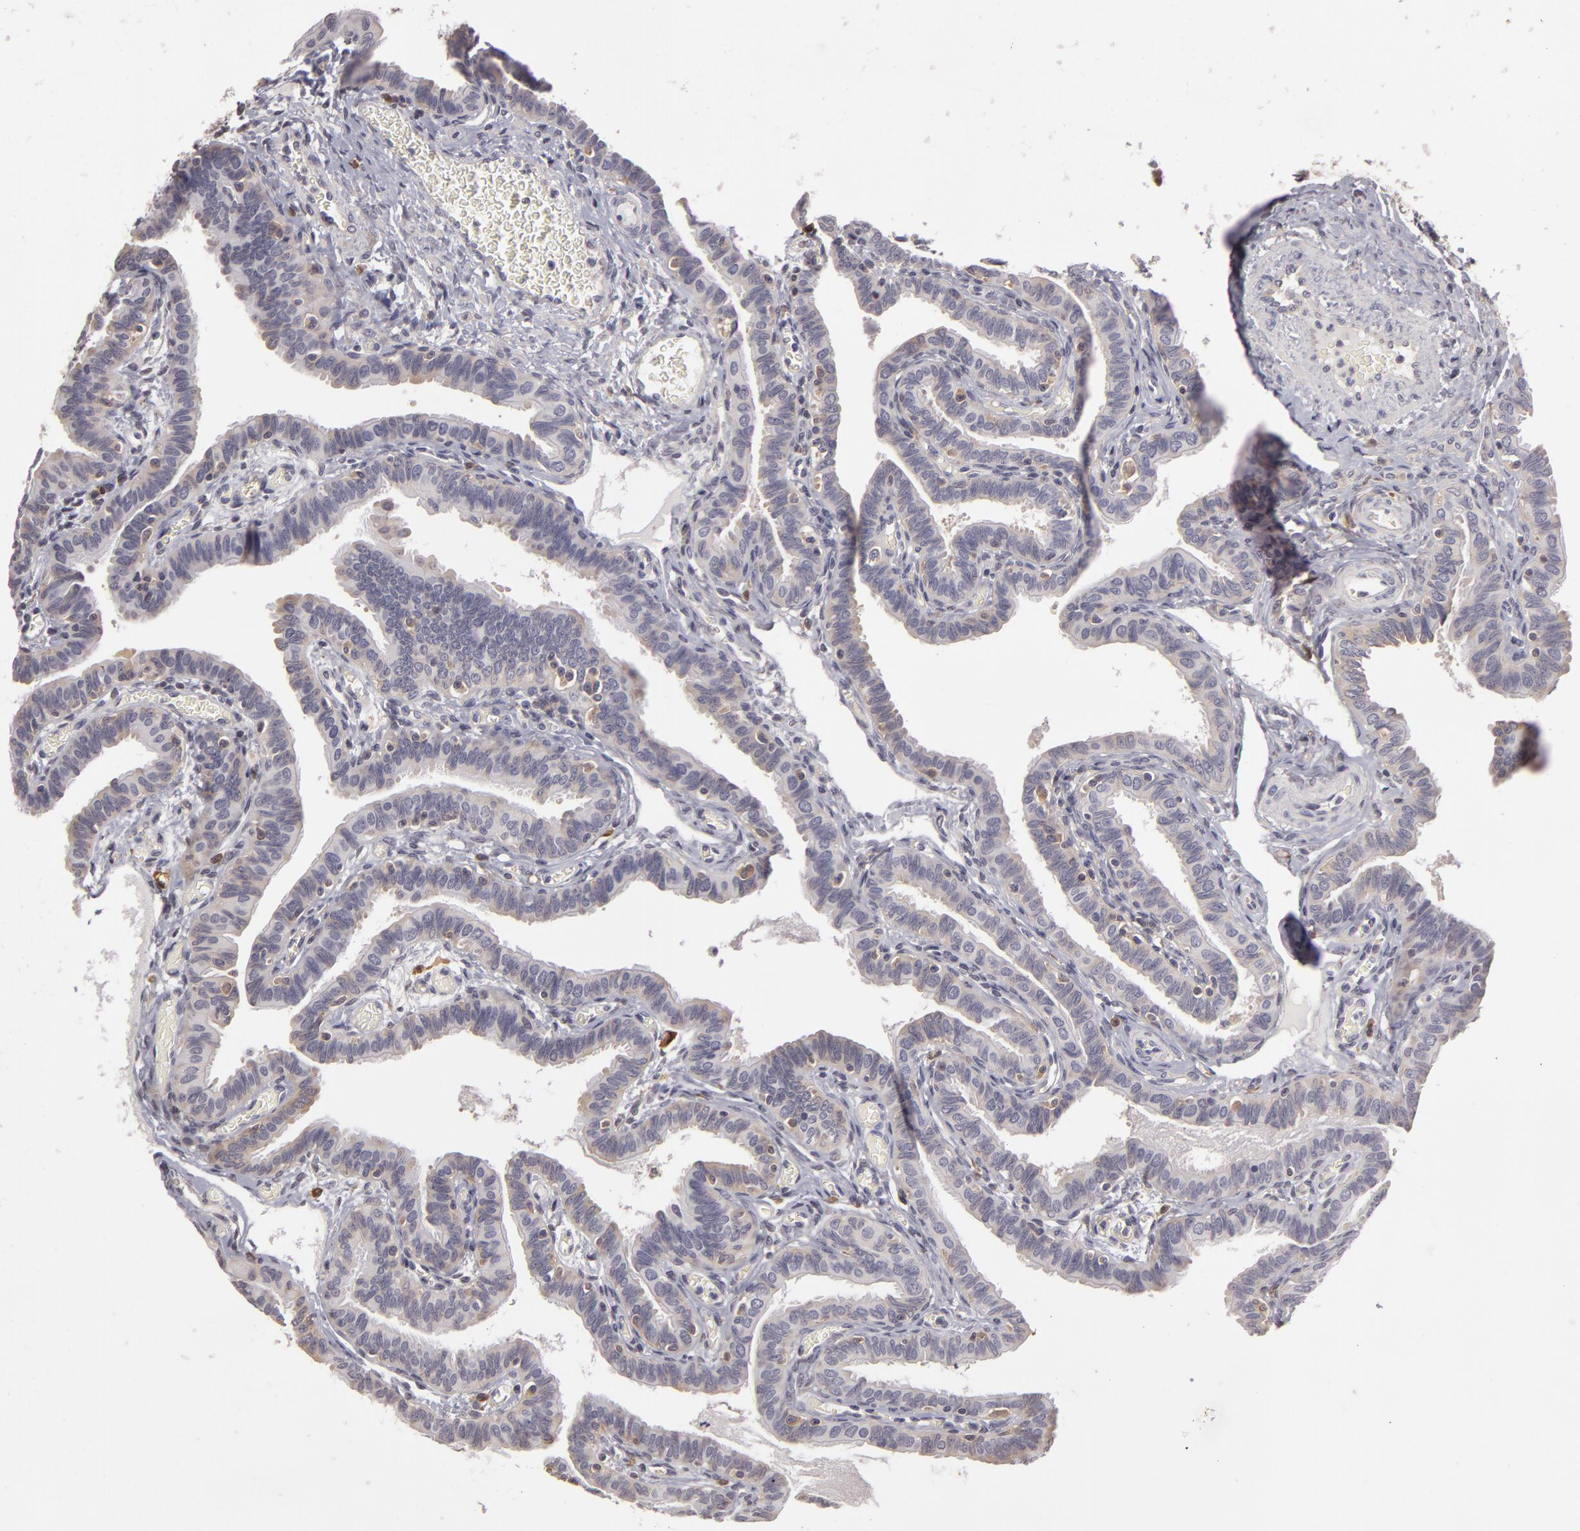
{"staining": {"intensity": "negative", "quantity": "none", "location": "none"}, "tissue": "fallopian tube", "cell_type": "Glandular cells", "image_type": "normal", "snomed": [{"axis": "morphology", "description": "Normal tissue, NOS"}, {"axis": "topography", "description": "Fallopian tube"}], "caption": "Image shows no significant protein positivity in glandular cells of normal fallopian tube.", "gene": "GNPDA1", "patient": {"sex": "female", "age": 38}}